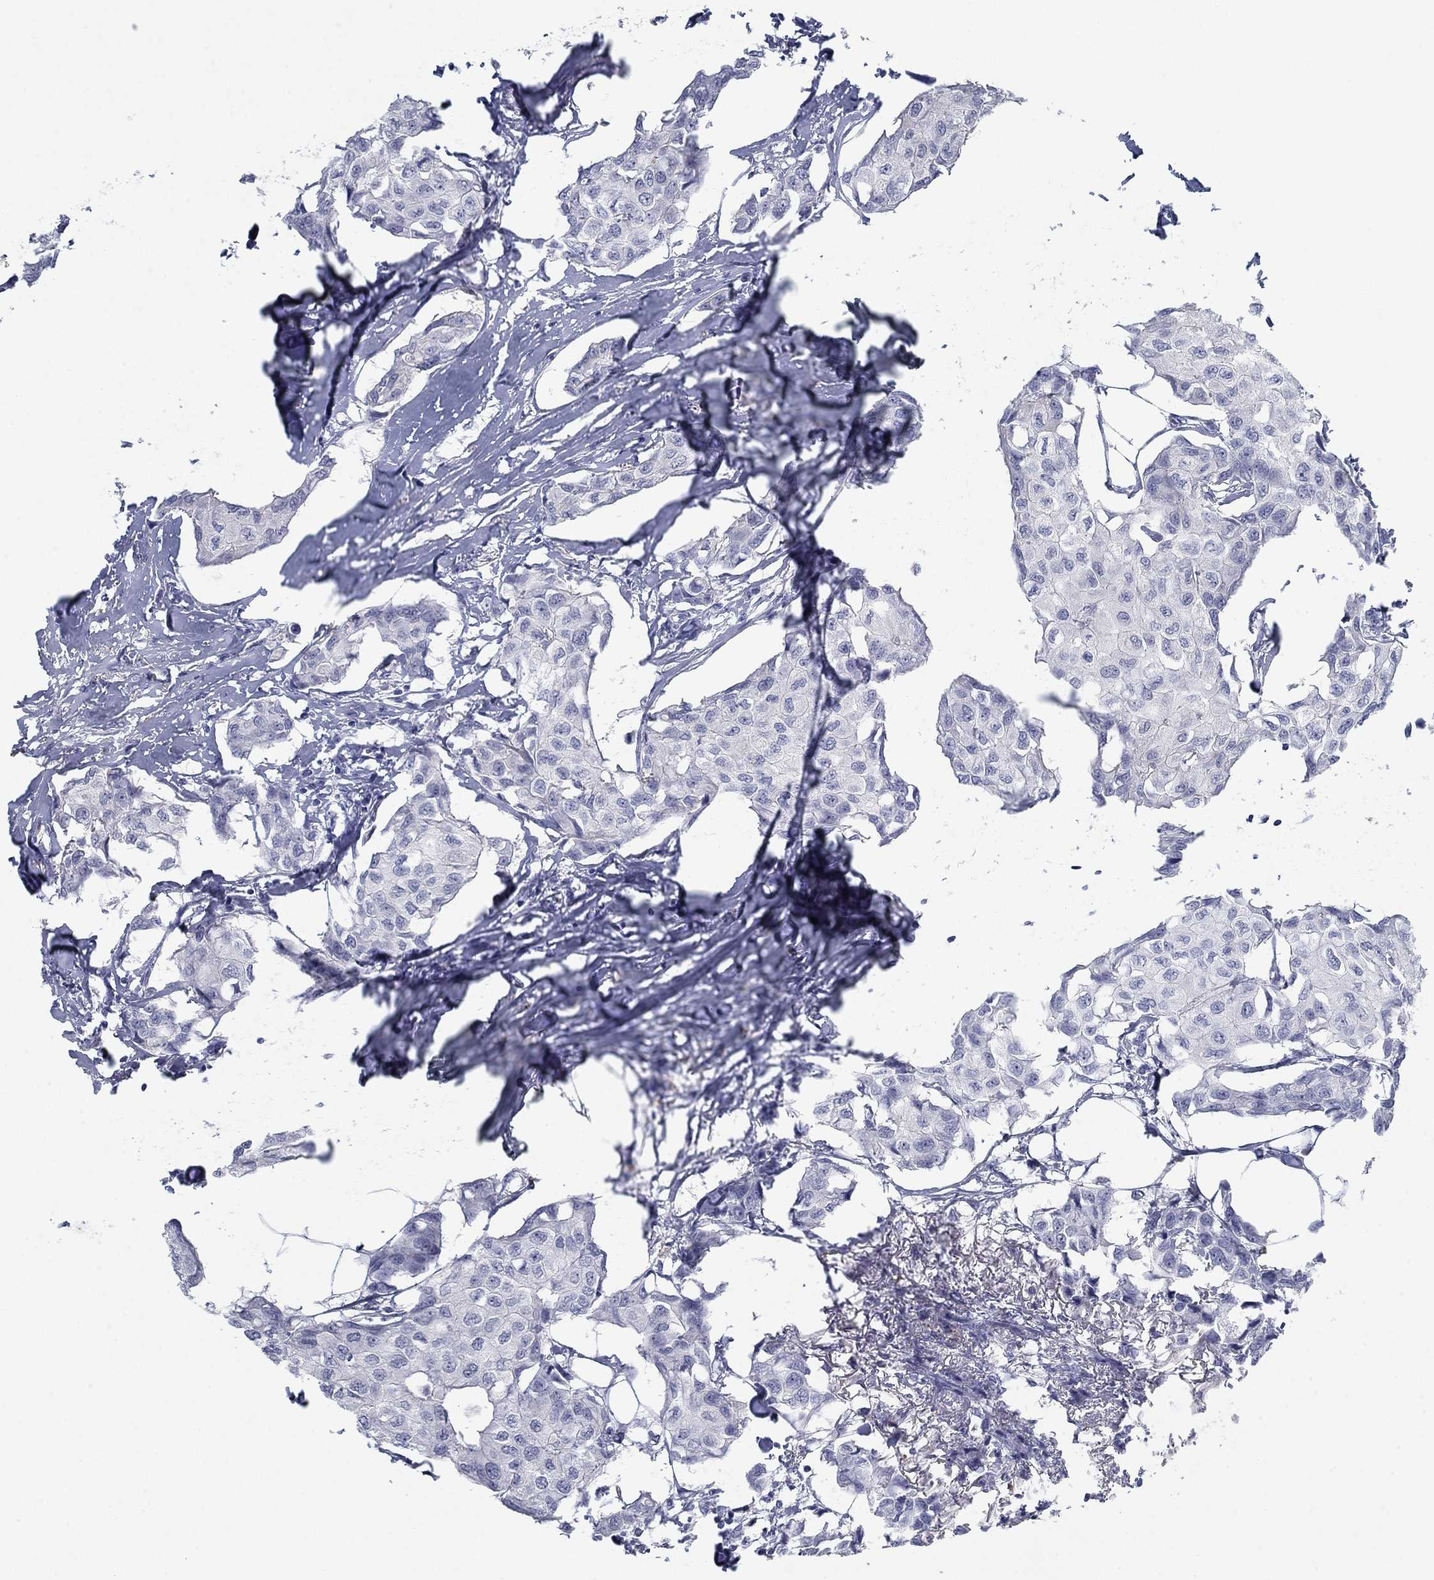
{"staining": {"intensity": "negative", "quantity": "none", "location": "none"}, "tissue": "breast cancer", "cell_type": "Tumor cells", "image_type": "cancer", "snomed": [{"axis": "morphology", "description": "Duct carcinoma"}, {"axis": "topography", "description": "Breast"}], "caption": "This histopathology image is of breast cancer stained with immunohistochemistry to label a protein in brown with the nuclei are counter-stained blue. There is no staining in tumor cells.", "gene": "DNAL1", "patient": {"sex": "female", "age": 80}}